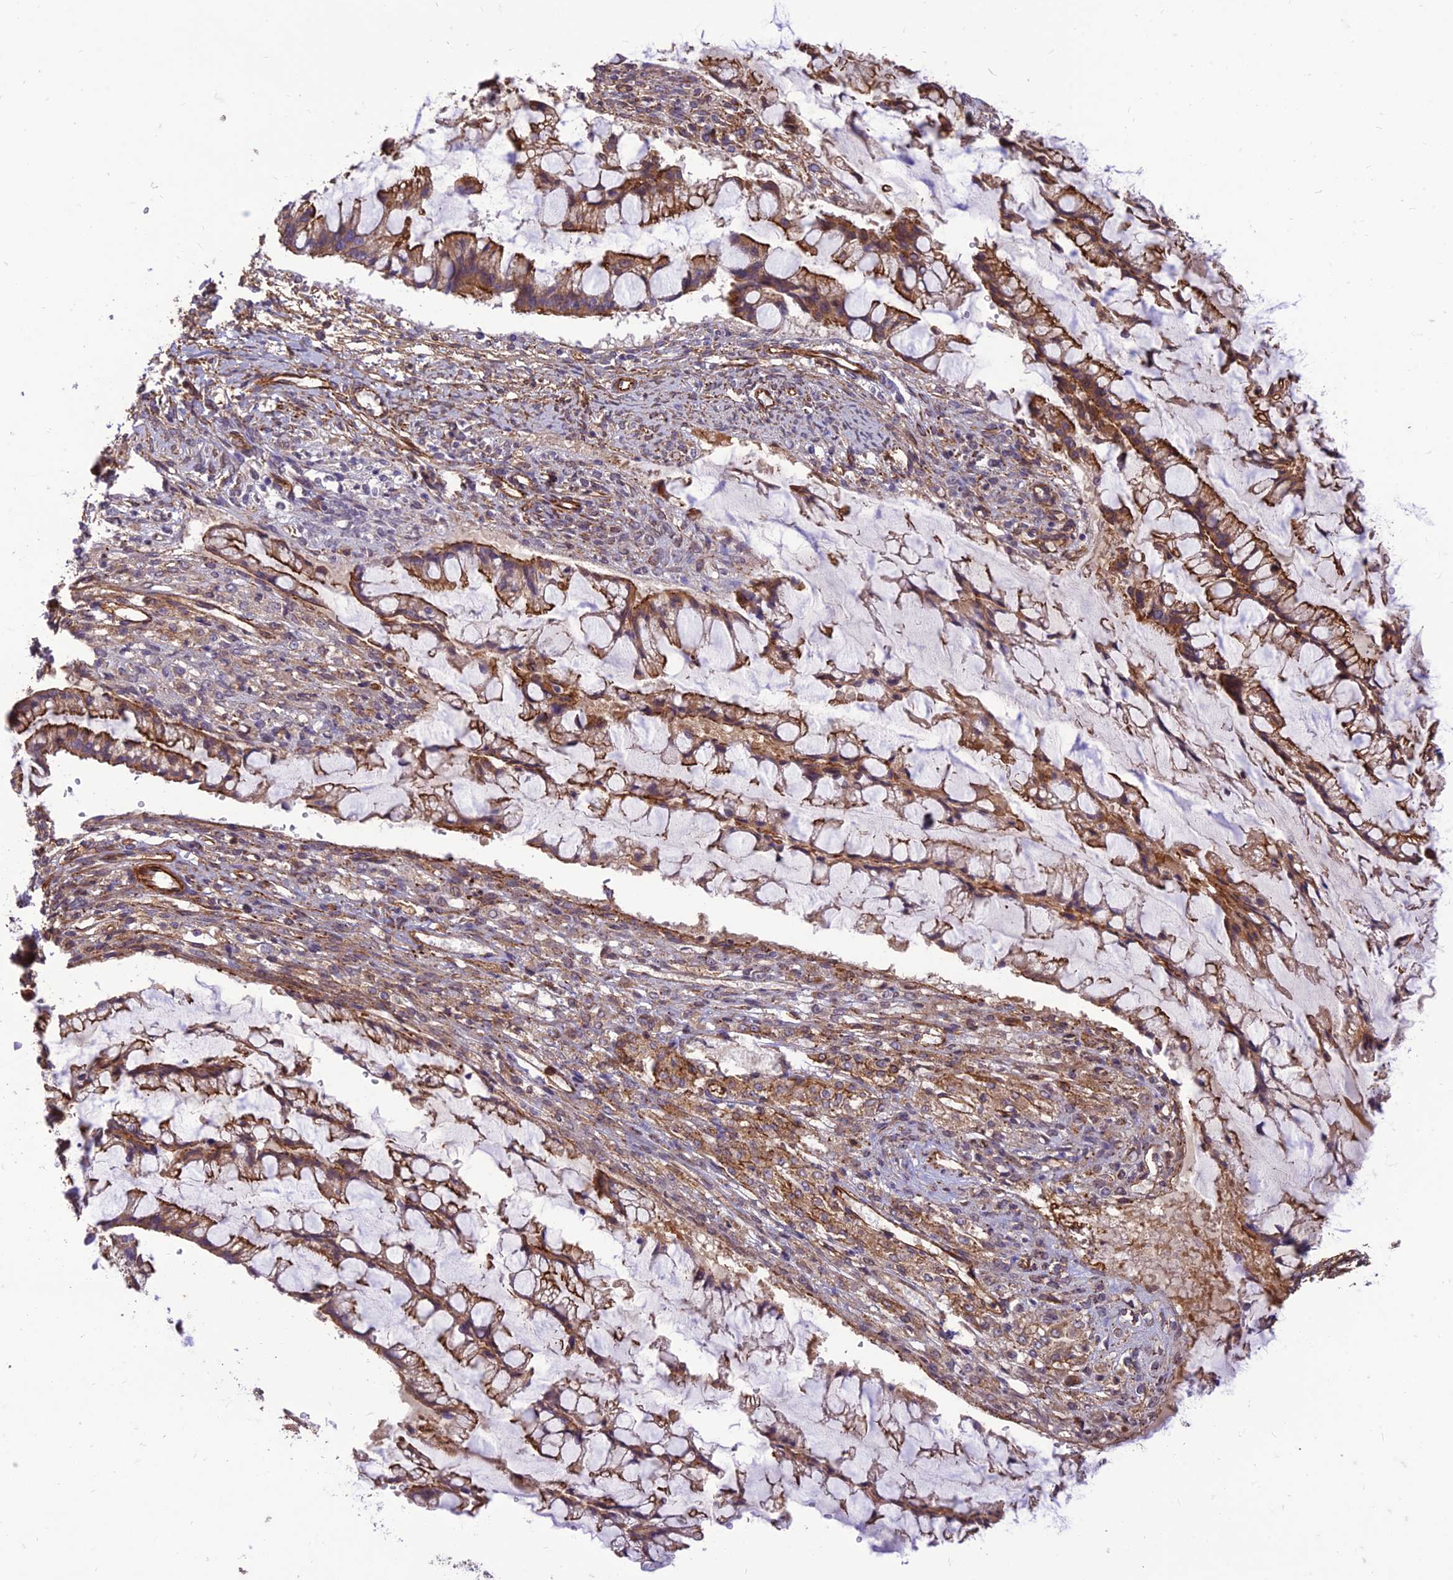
{"staining": {"intensity": "moderate", "quantity": ">75%", "location": "cytoplasmic/membranous"}, "tissue": "ovarian cancer", "cell_type": "Tumor cells", "image_type": "cancer", "snomed": [{"axis": "morphology", "description": "Cystadenocarcinoma, mucinous, NOS"}, {"axis": "topography", "description": "Ovary"}], "caption": "Immunohistochemical staining of human ovarian cancer (mucinous cystadenocarcinoma) exhibits medium levels of moderate cytoplasmic/membranous staining in approximately >75% of tumor cells.", "gene": "HPSE2", "patient": {"sex": "female", "age": 73}}